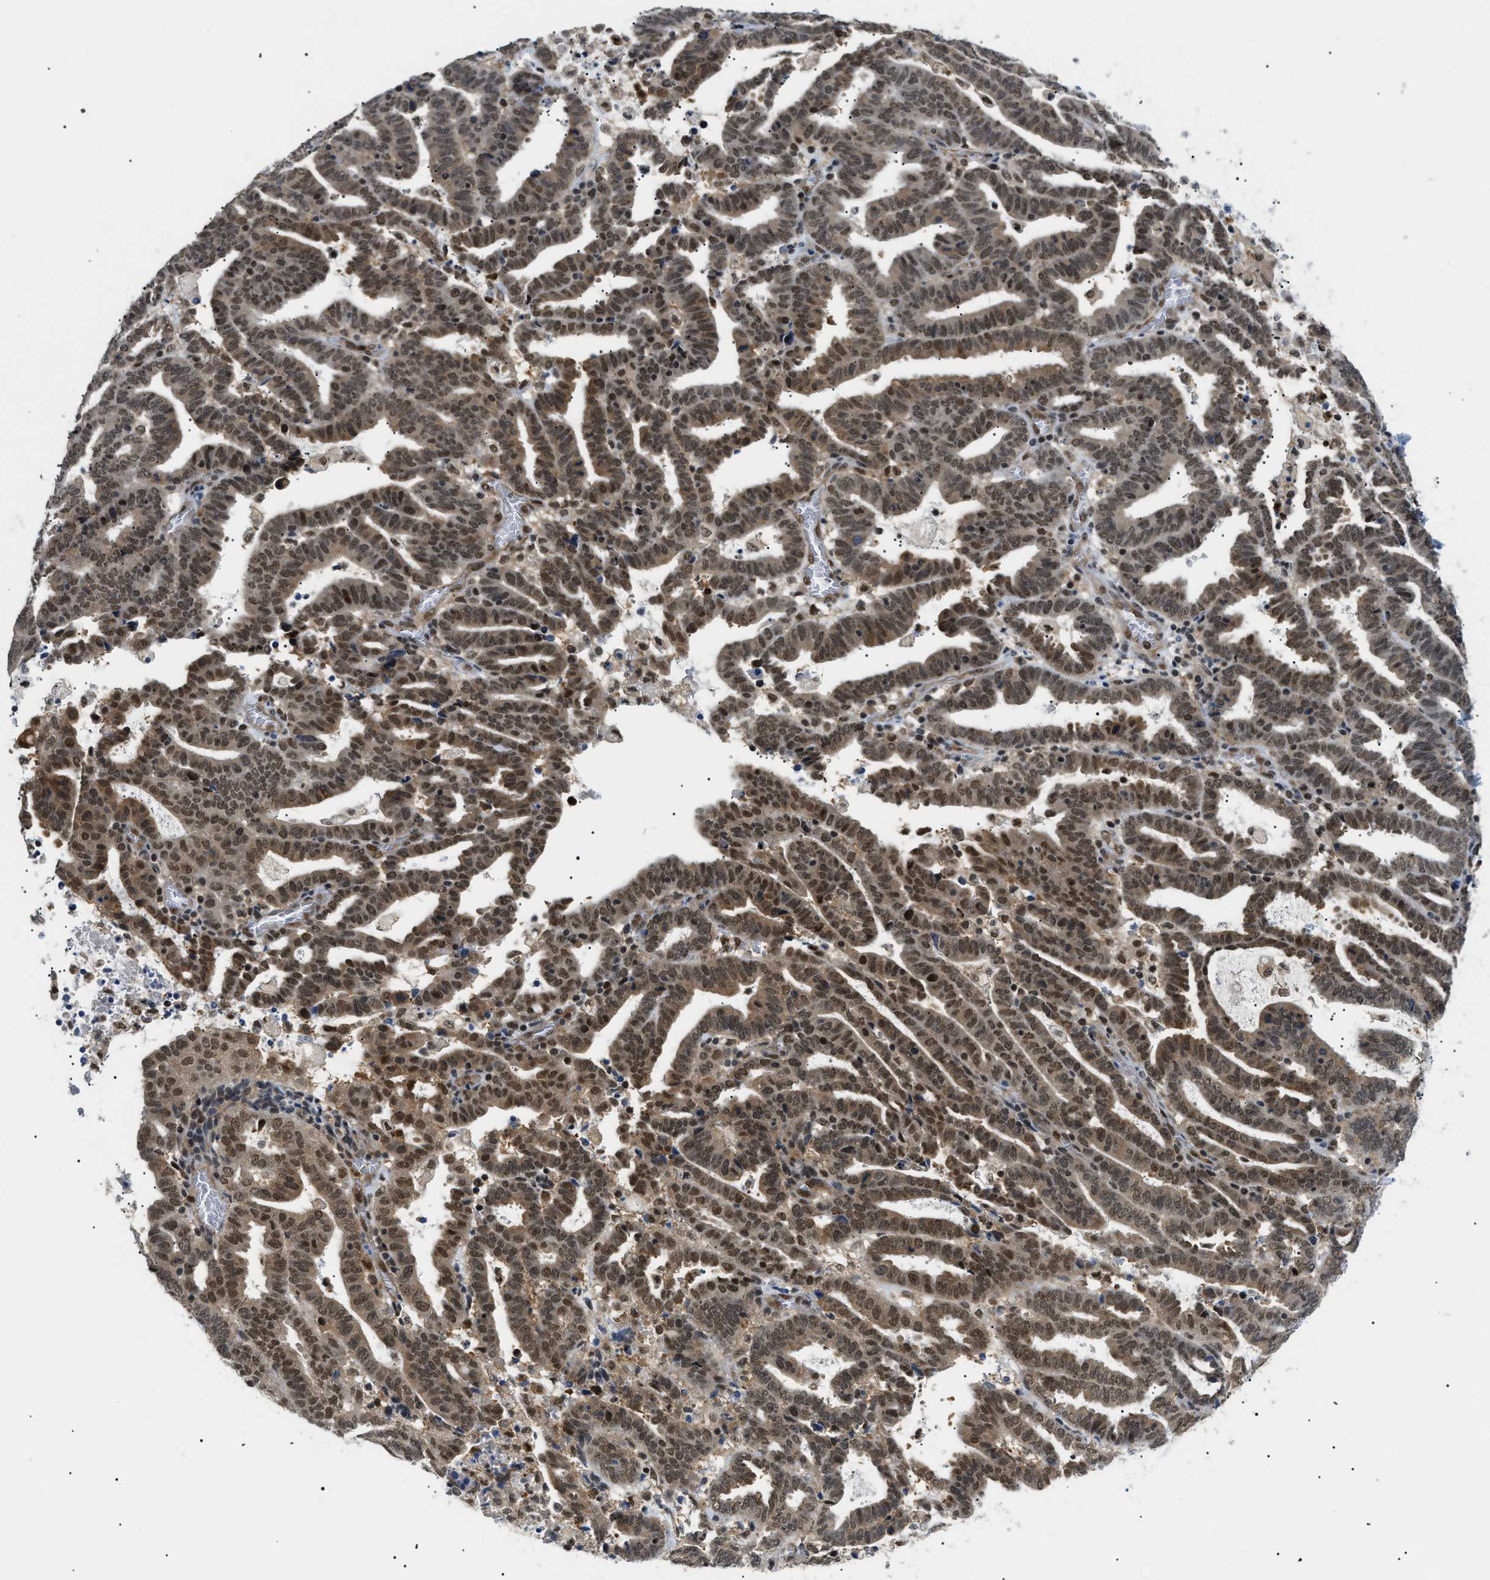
{"staining": {"intensity": "strong", "quantity": ">75%", "location": "cytoplasmic/membranous,nuclear"}, "tissue": "endometrial cancer", "cell_type": "Tumor cells", "image_type": "cancer", "snomed": [{"axis": "morphology", "description": "Adenocarcinoma, NOS"}, {"axis": "topography", "description": "Uterus"}], "caption": "A photomicrograph showing strong cytoplasmic/membranous and nuclear staining in about >75% of tumor cells in endometrial adenocarcinoma, as visualized by brown immunohistochemical staining.", "gene": "RBM15", "patient": {"sex": "female", "age": 83}}